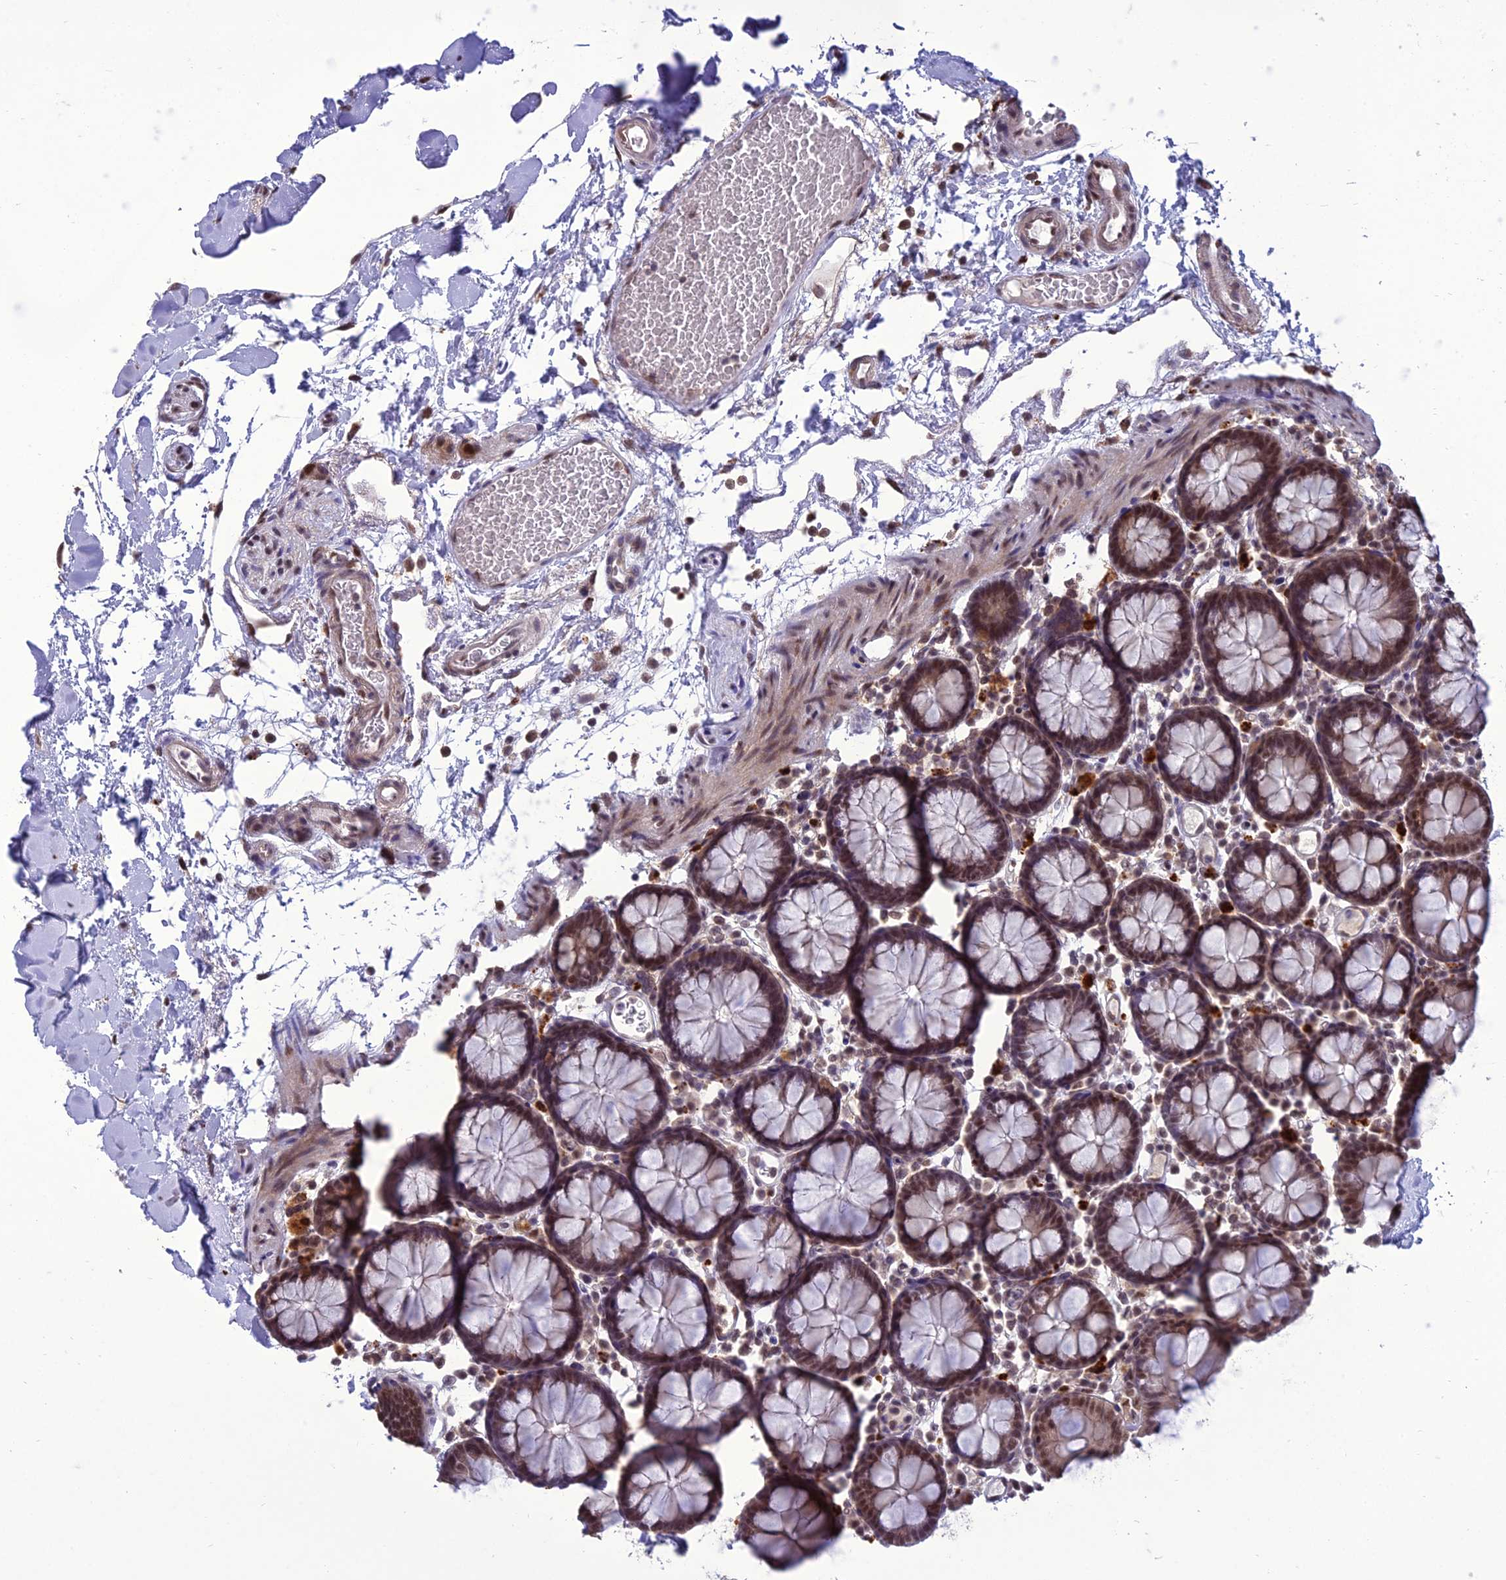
{"staining": {"intensity": "moderate", "quantity": ">75%", "location": "nuclear"}, "tissue": "colon", "cell_type": "Endothelial cells", "image_type": "normal", "snomed": [{"axis": "morphology", "description": "Normal tissue, NOS"}, {"axis": "topography", "description": "Colon"}], "caption": "Immunohistochemical staining of unremarkable human colon reveals >75% levels of moderate nuclear protein expression in approximately >75% of endothelial cells.", "gene": "RANBP3", "patient": {"sex": "male", "age": 75}}